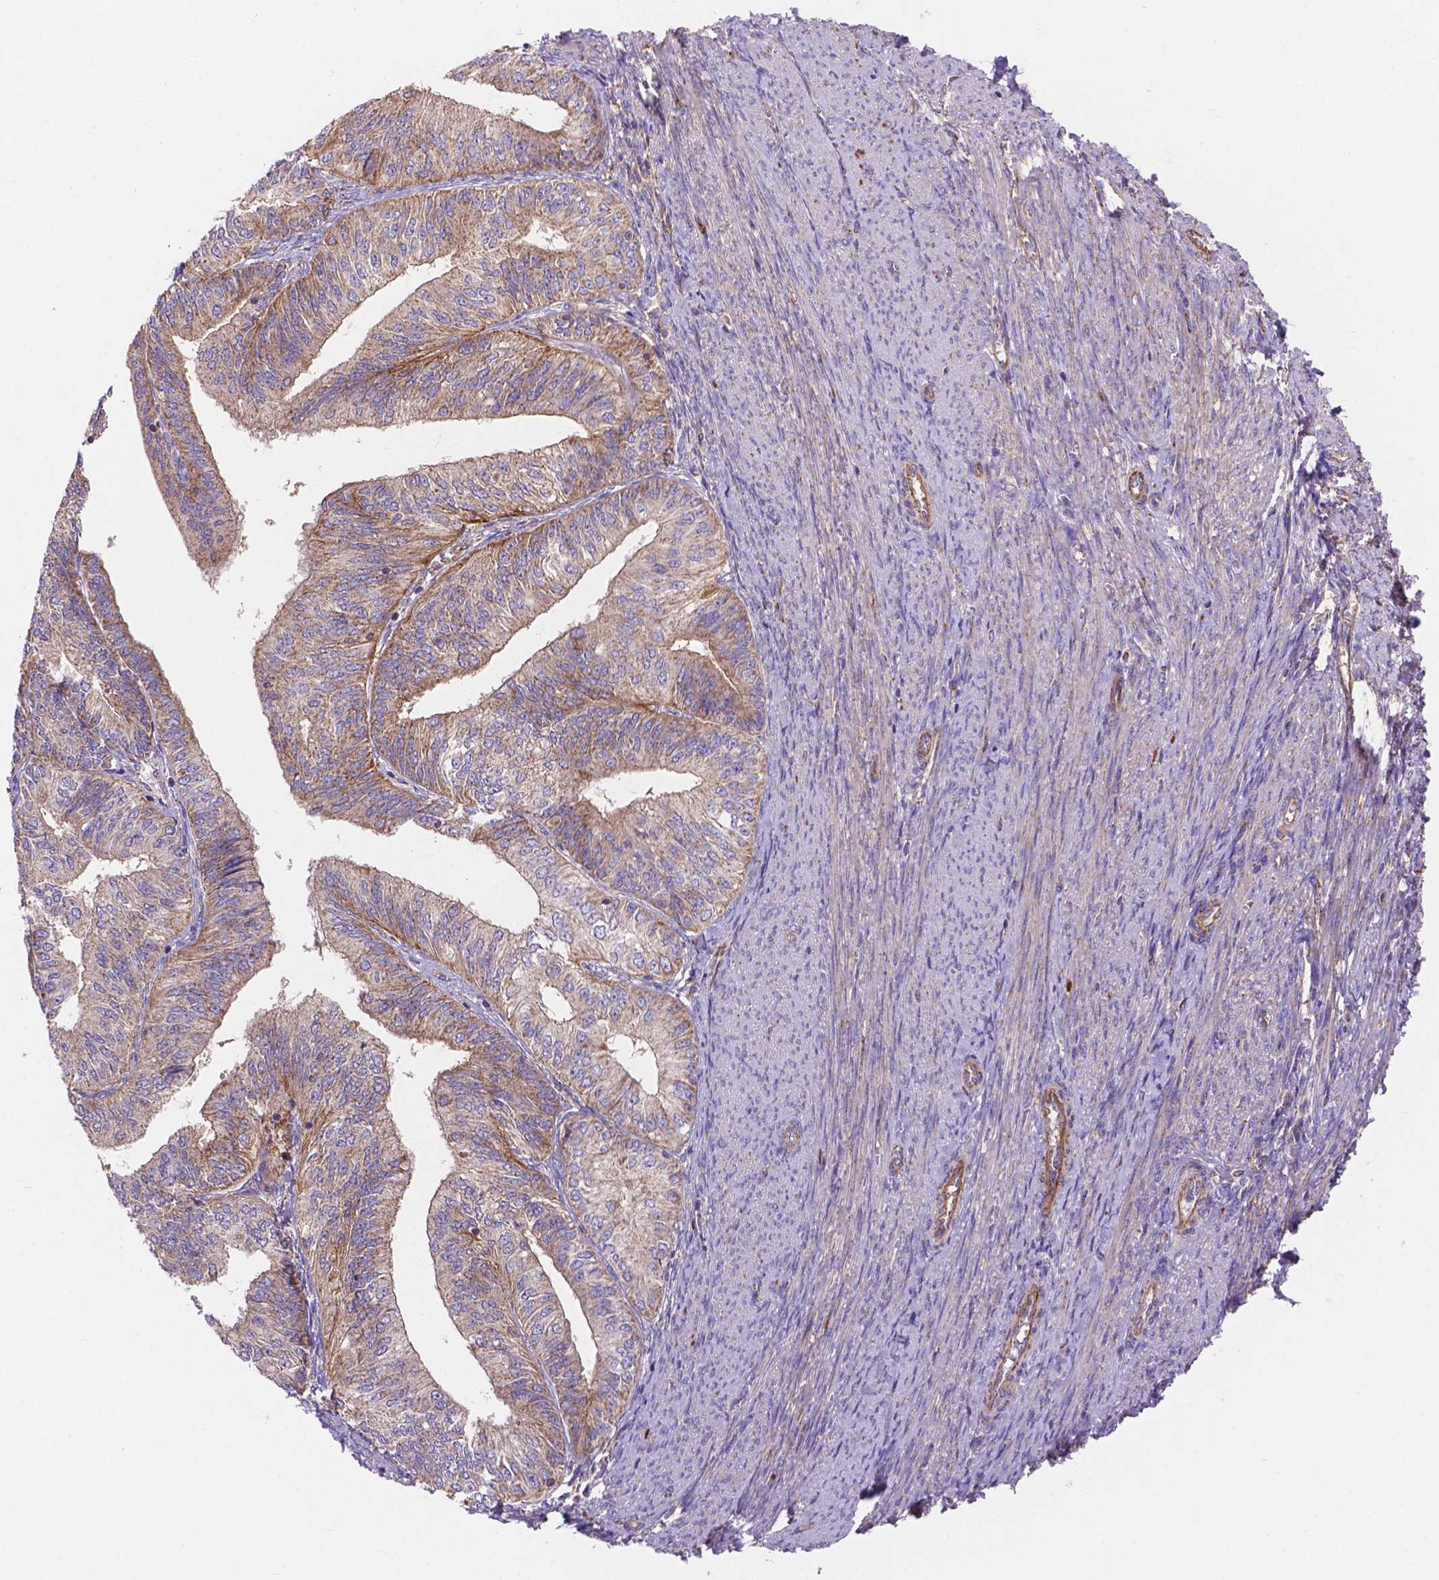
{"staining": {"intensity": "moderate", "quantity": "<25%", "location": "cytoplasmic/membranous"}, "tissue": "endometrial cancer", "cell_type": "Tumor cells", "image_type": "cancer", "snomed": [{"axis": "morphology", "description": "Adenocarcinoma, NOS"}, {"axis": "topography", "description": "Endometrium"}], "caption": "Moderate cytoplasmic/membranous staining is seen in about <25% of tumor cells in endometrial adenocarcinoma. (Brightfield microscopy of DAB IHC at high magnification).", "gene": "AK3", "patient": {"sex": "female", "age": 58}}